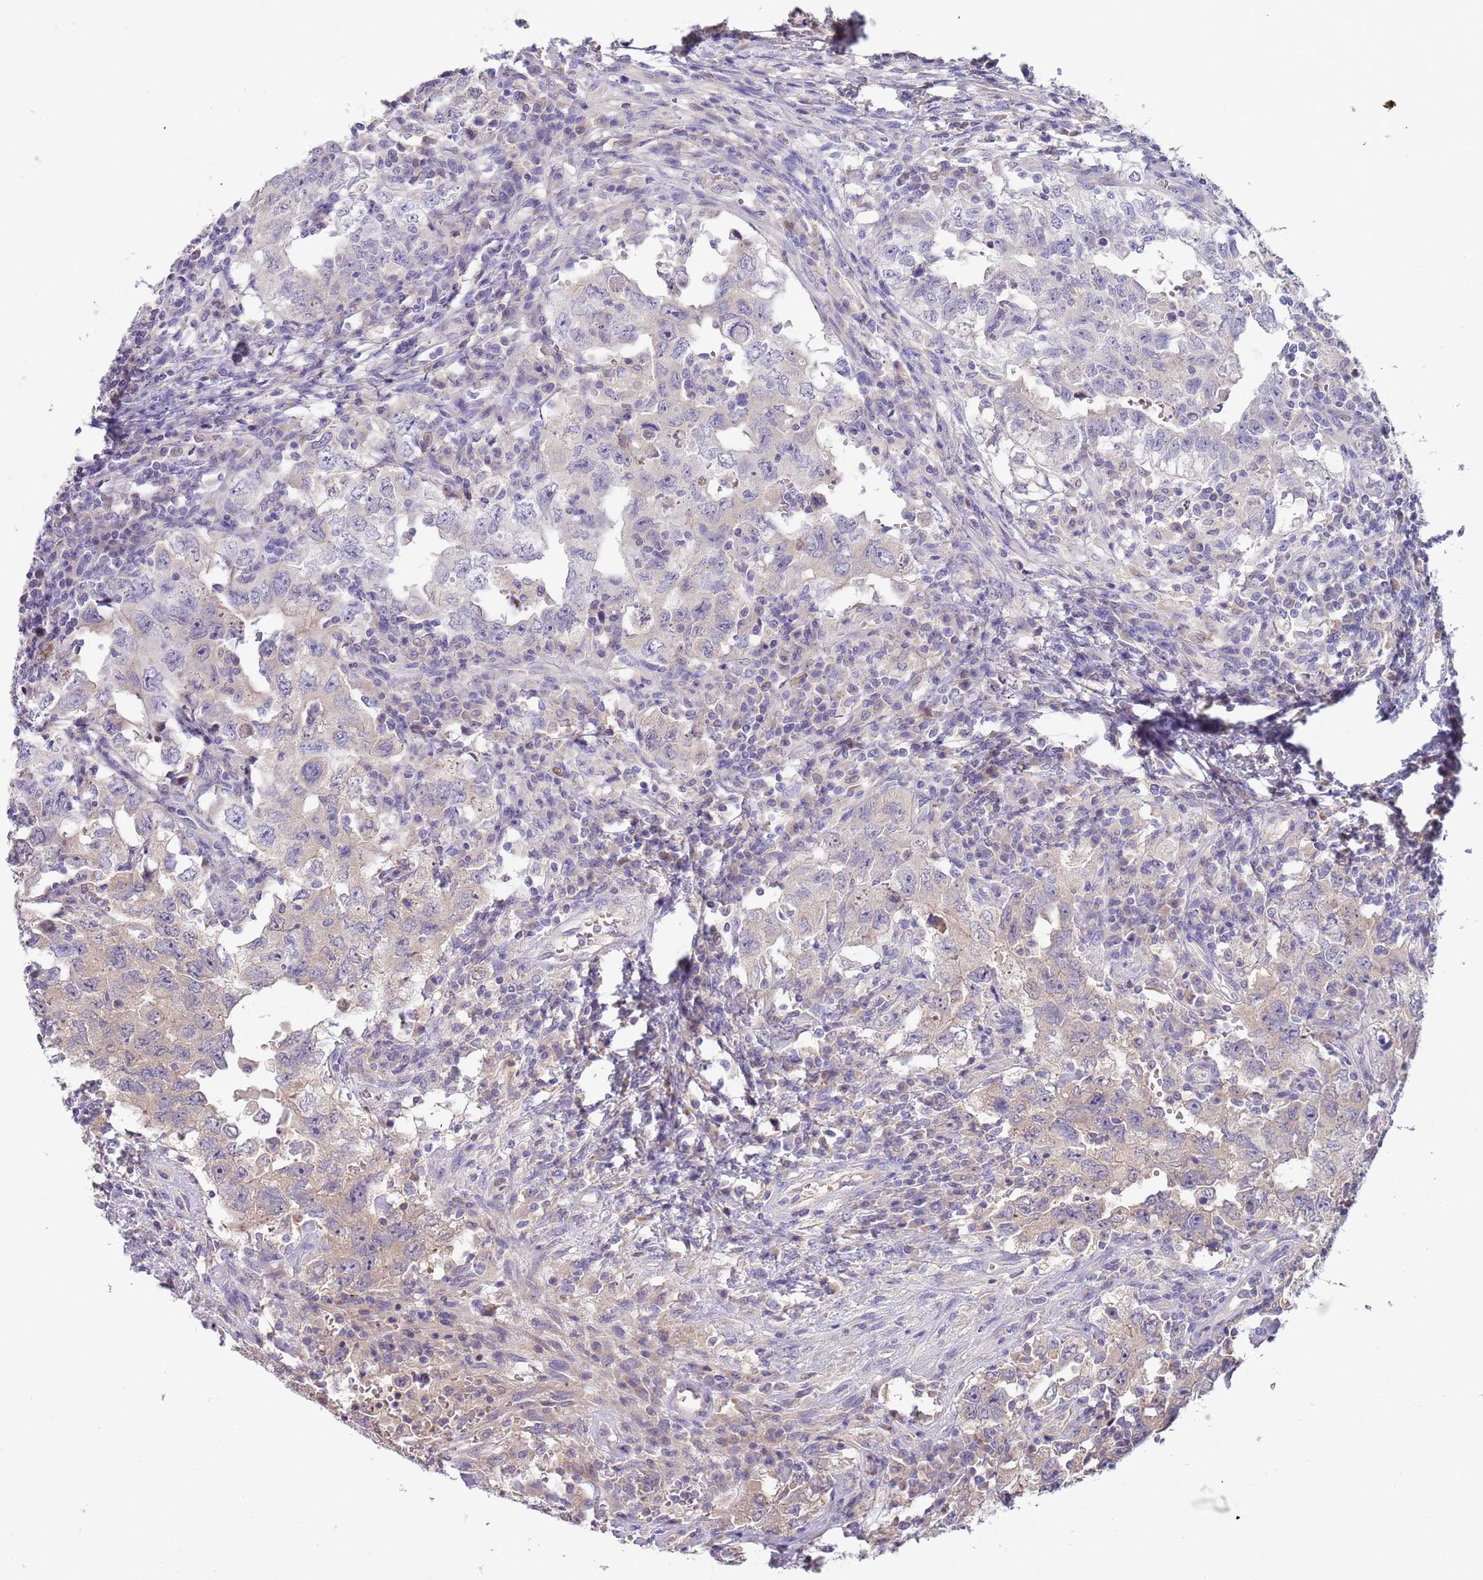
{"staining": {"intensity": "negative", "quantity": "none", "location": "none"}, "tissue": "testis cancer", "cell_type": "Tumor cells", "image_type": "cancer", "snomed": [{"axis": "morphology", "description": "Carcinoma, Embryonal, NOS"}, {"axis": "topography", "description": "Testis"}], "caption": "Immunohistochemical staining of human testis cancer (embryonal carcinoma) exhibits no significant expression in tumor cells.", "gene": "CABYR", "patient": {"sex": "male", "age": 26}}